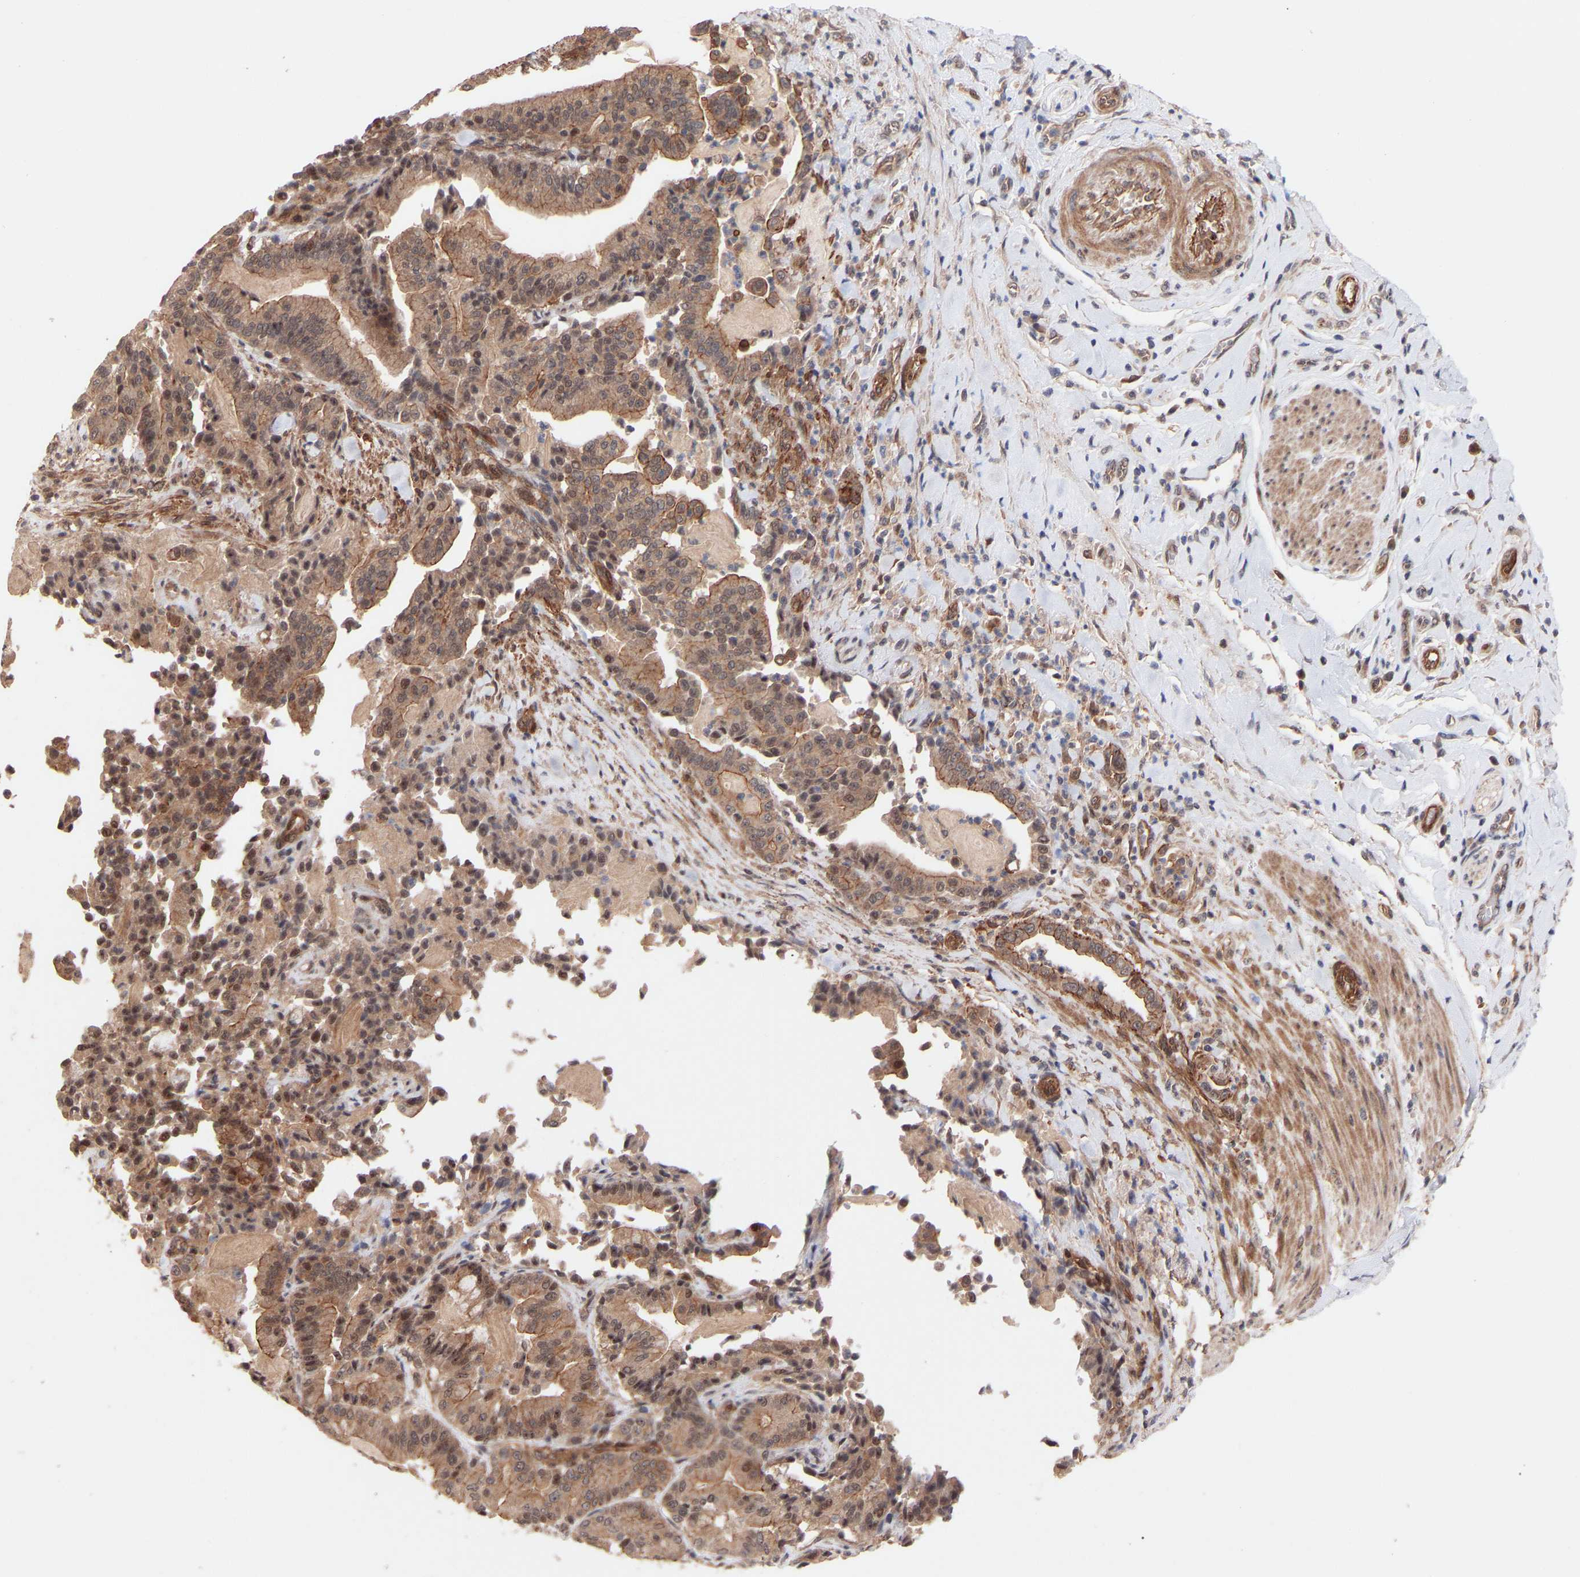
{"staining": {"intensity": "weak", "quantity": ">75%", "location": "cytoplasmic/membranous,nuclear"}, "tissue": "pancreatic cancer", "cell_type": "Tumor cells", "image_type": "cancer", "snomed": [{"axis": "morphology", "description": "Normal tissue, NOS"}, {"axis": "morphology", "description": "Adenocarcinoma, NOS"}, {"axis": "topography", "description": "Pancreas"}], "caption": "A low amount of weak cytoplasmic/membranous and nuclear staining is appreciated in about >75% of tumor cells in pancreatic cancer tissue.", "gene": "PDLIM5", "patient": {"sex": "male", "age": 63}}